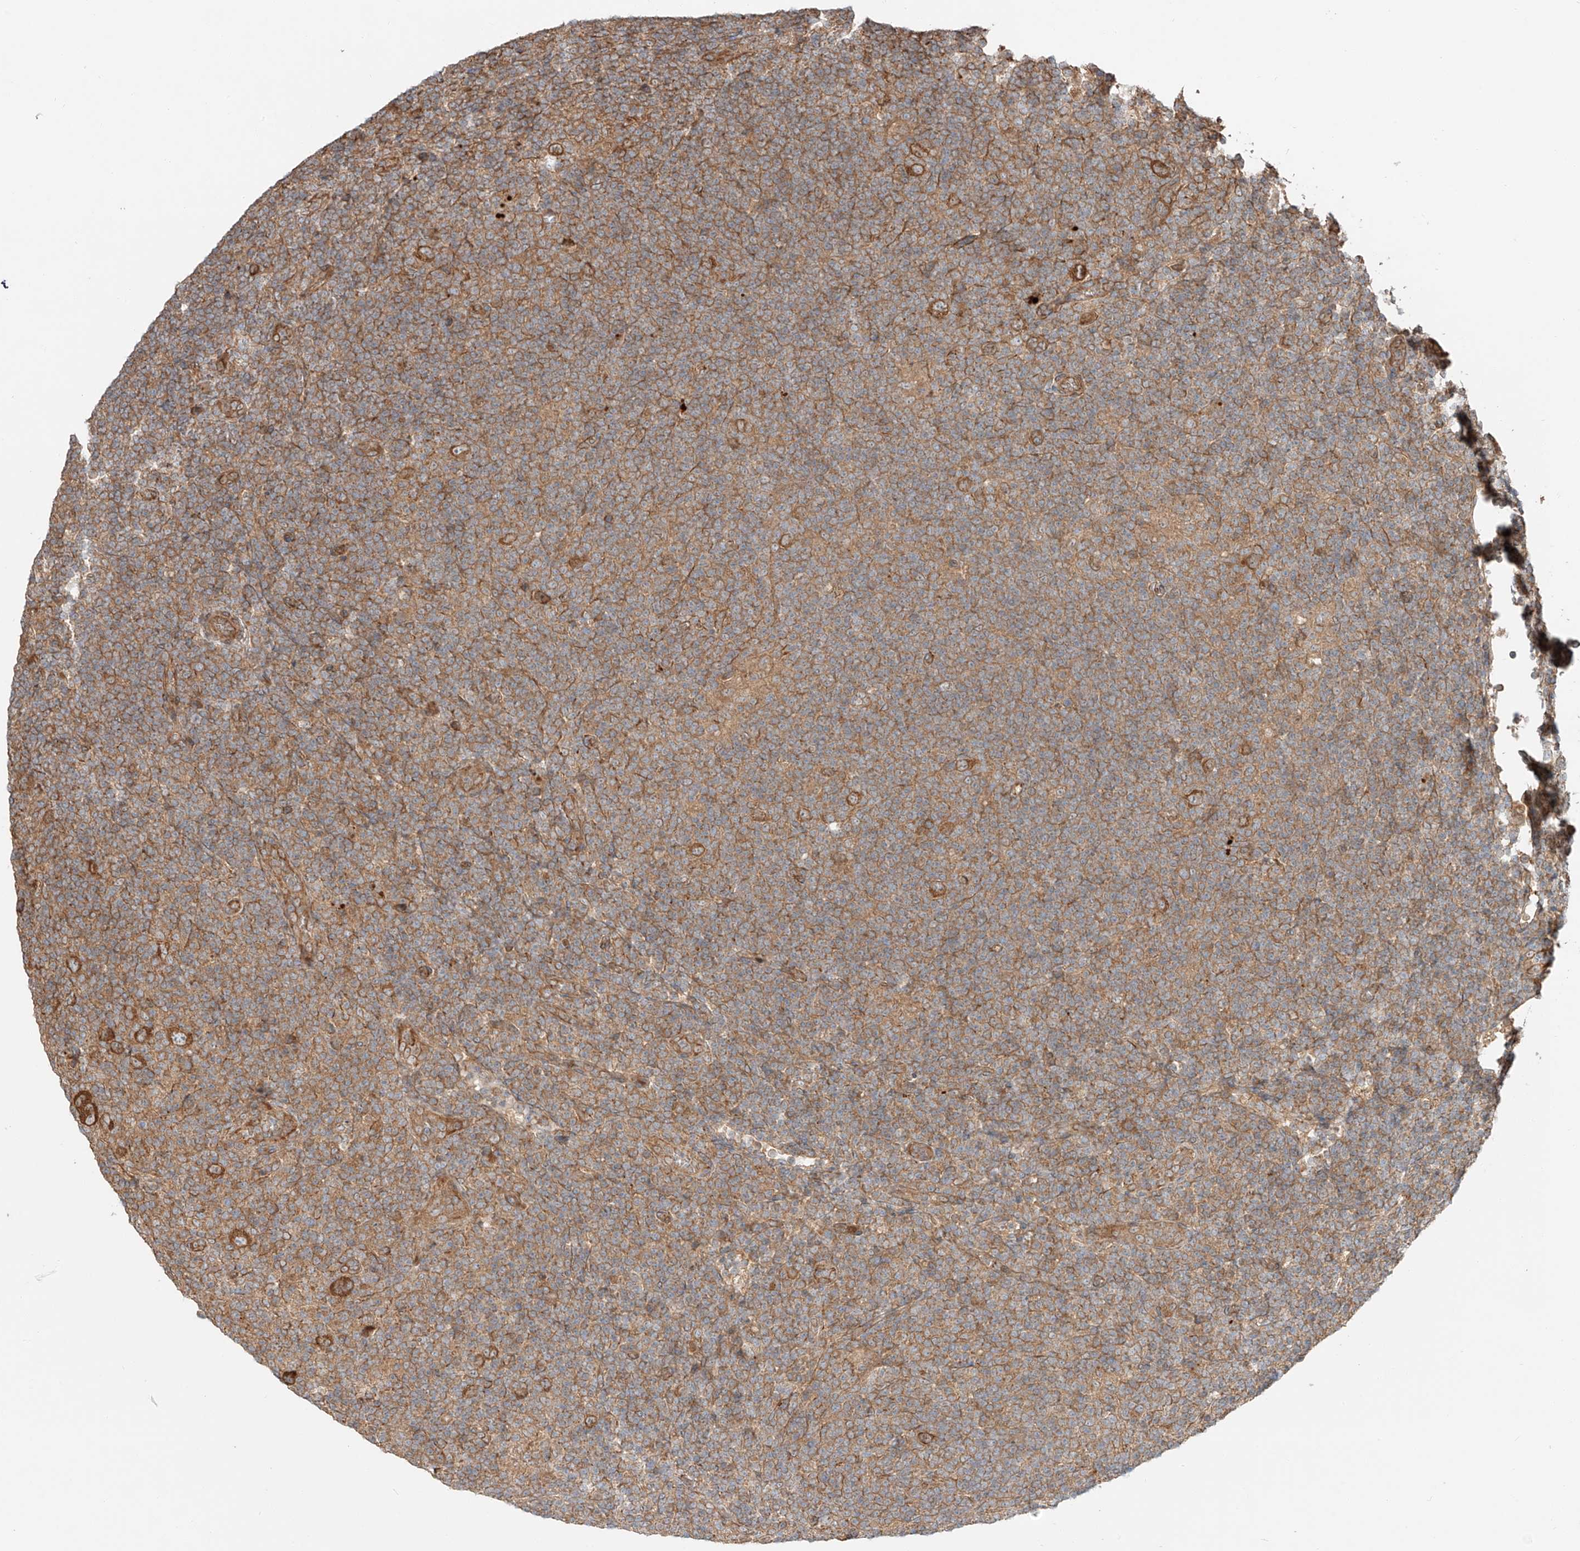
{"staining": {"intensity": "moderate", "quantity": ">75%", "location": "cytoplasmic/membranous"}, "tissue": "lymphoma", "cell_type": "Tumor cells", "image_type": "cancer", "snomed": [{"axis": "morphology", "description": "Hodgkin's disease, NOS"}, {"axis": "topography", "description": "Lymph node"}], "caption": "A medium amount of moderate cytoplasmic/membranous staining is present in about >75% of tumor cells in Hodgkin's disease tissue.", "gene": "CEP162", "patient": {"sex": "female", "age": 57}}